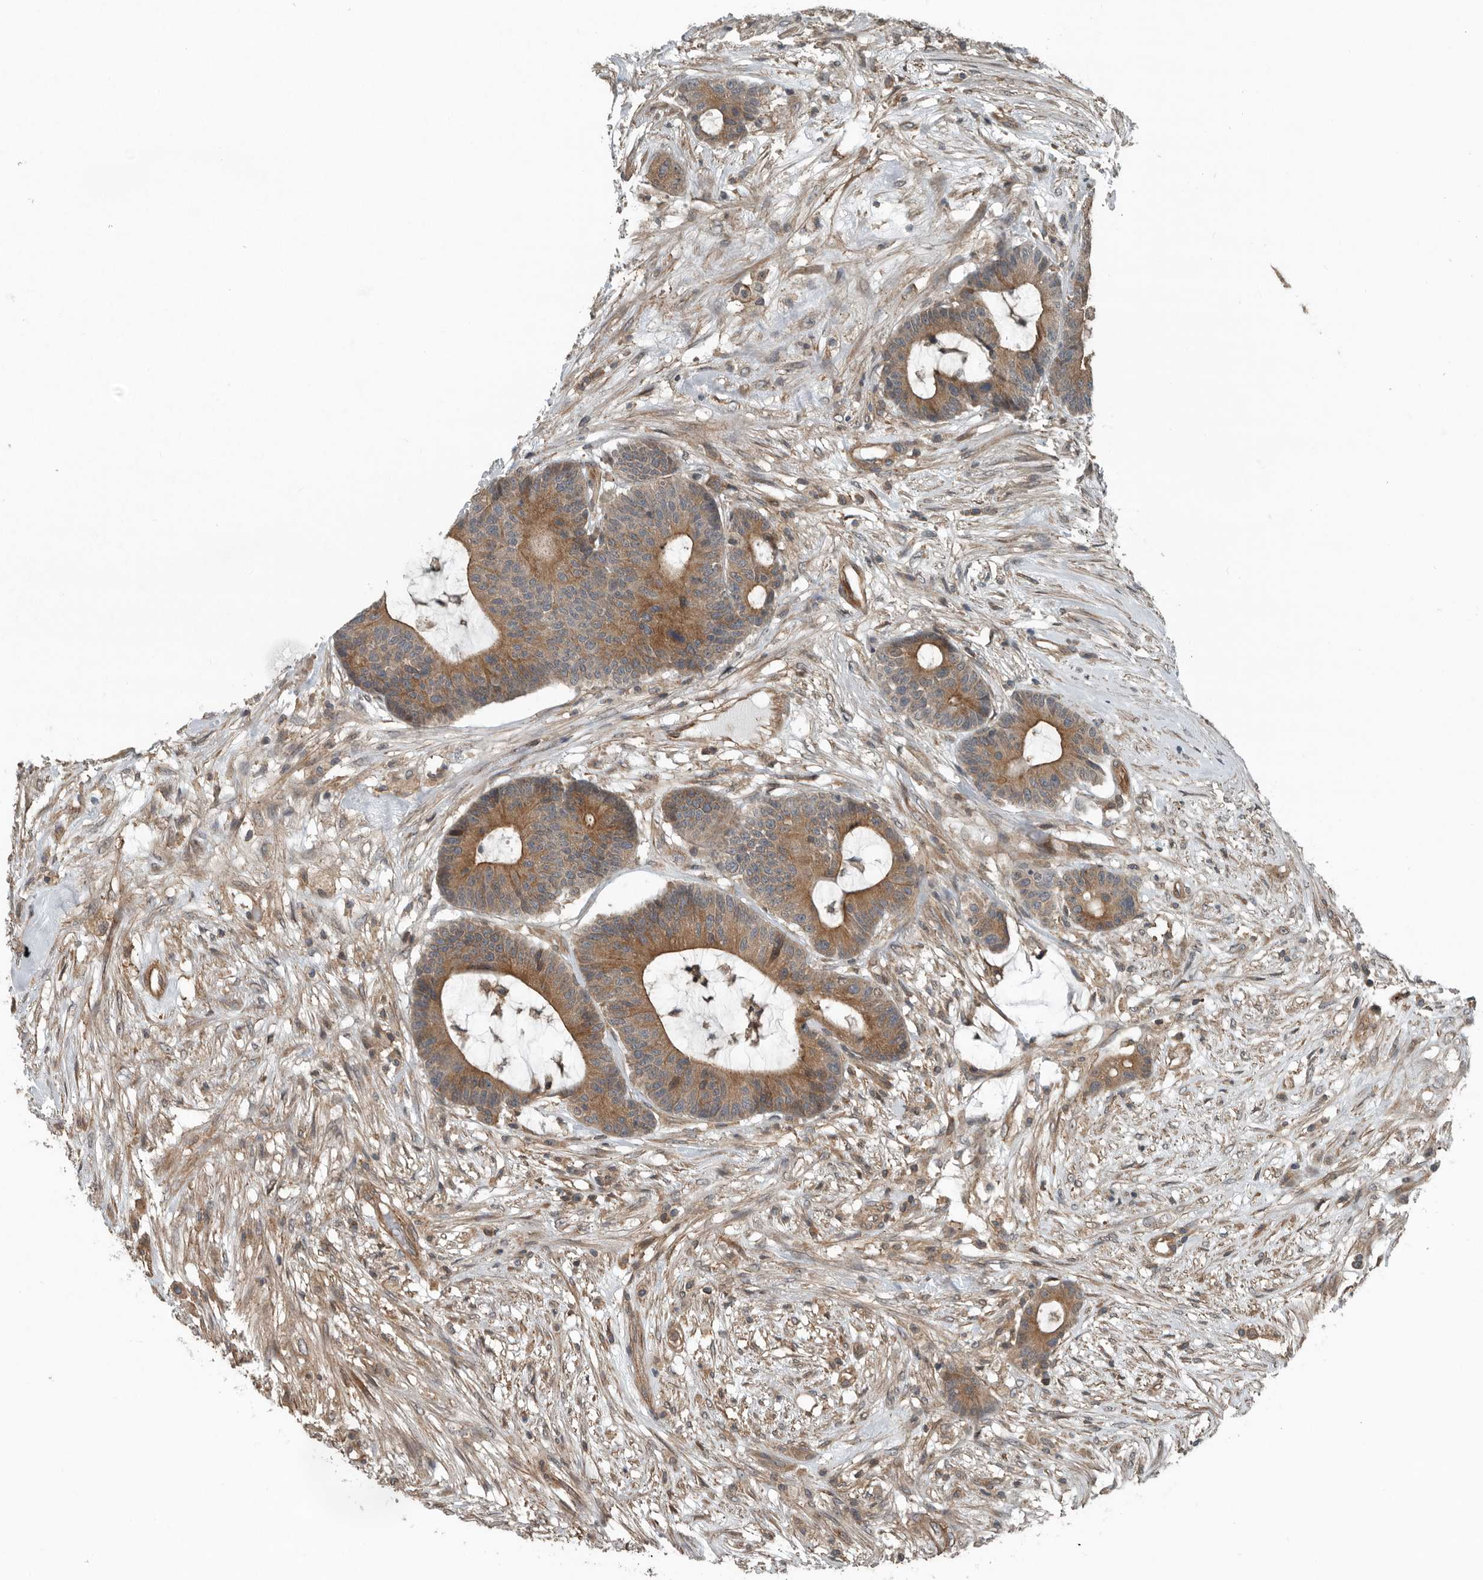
{"staining": {"intensity": "moderate", "quantity": ">75%", "location": "cytoplasmic/membranous"}, "tissue": "colorectal cancer", "cell_type": "Tumor cells", "image_type": "cancer", "snomed": [{"axis": "morphology", "description": "Adenocarcinoma, NOS"}, {"axis": "topography", "description": "Colon"}], "caption": "Tumor cells exhibit medium levels of moderate cytoplasmic/membranous positivity in about >75% of cells in human adenocarcinoma (colorectal).", "gene": "AMFR", "patient": {"sex": "female", "age": 84}}